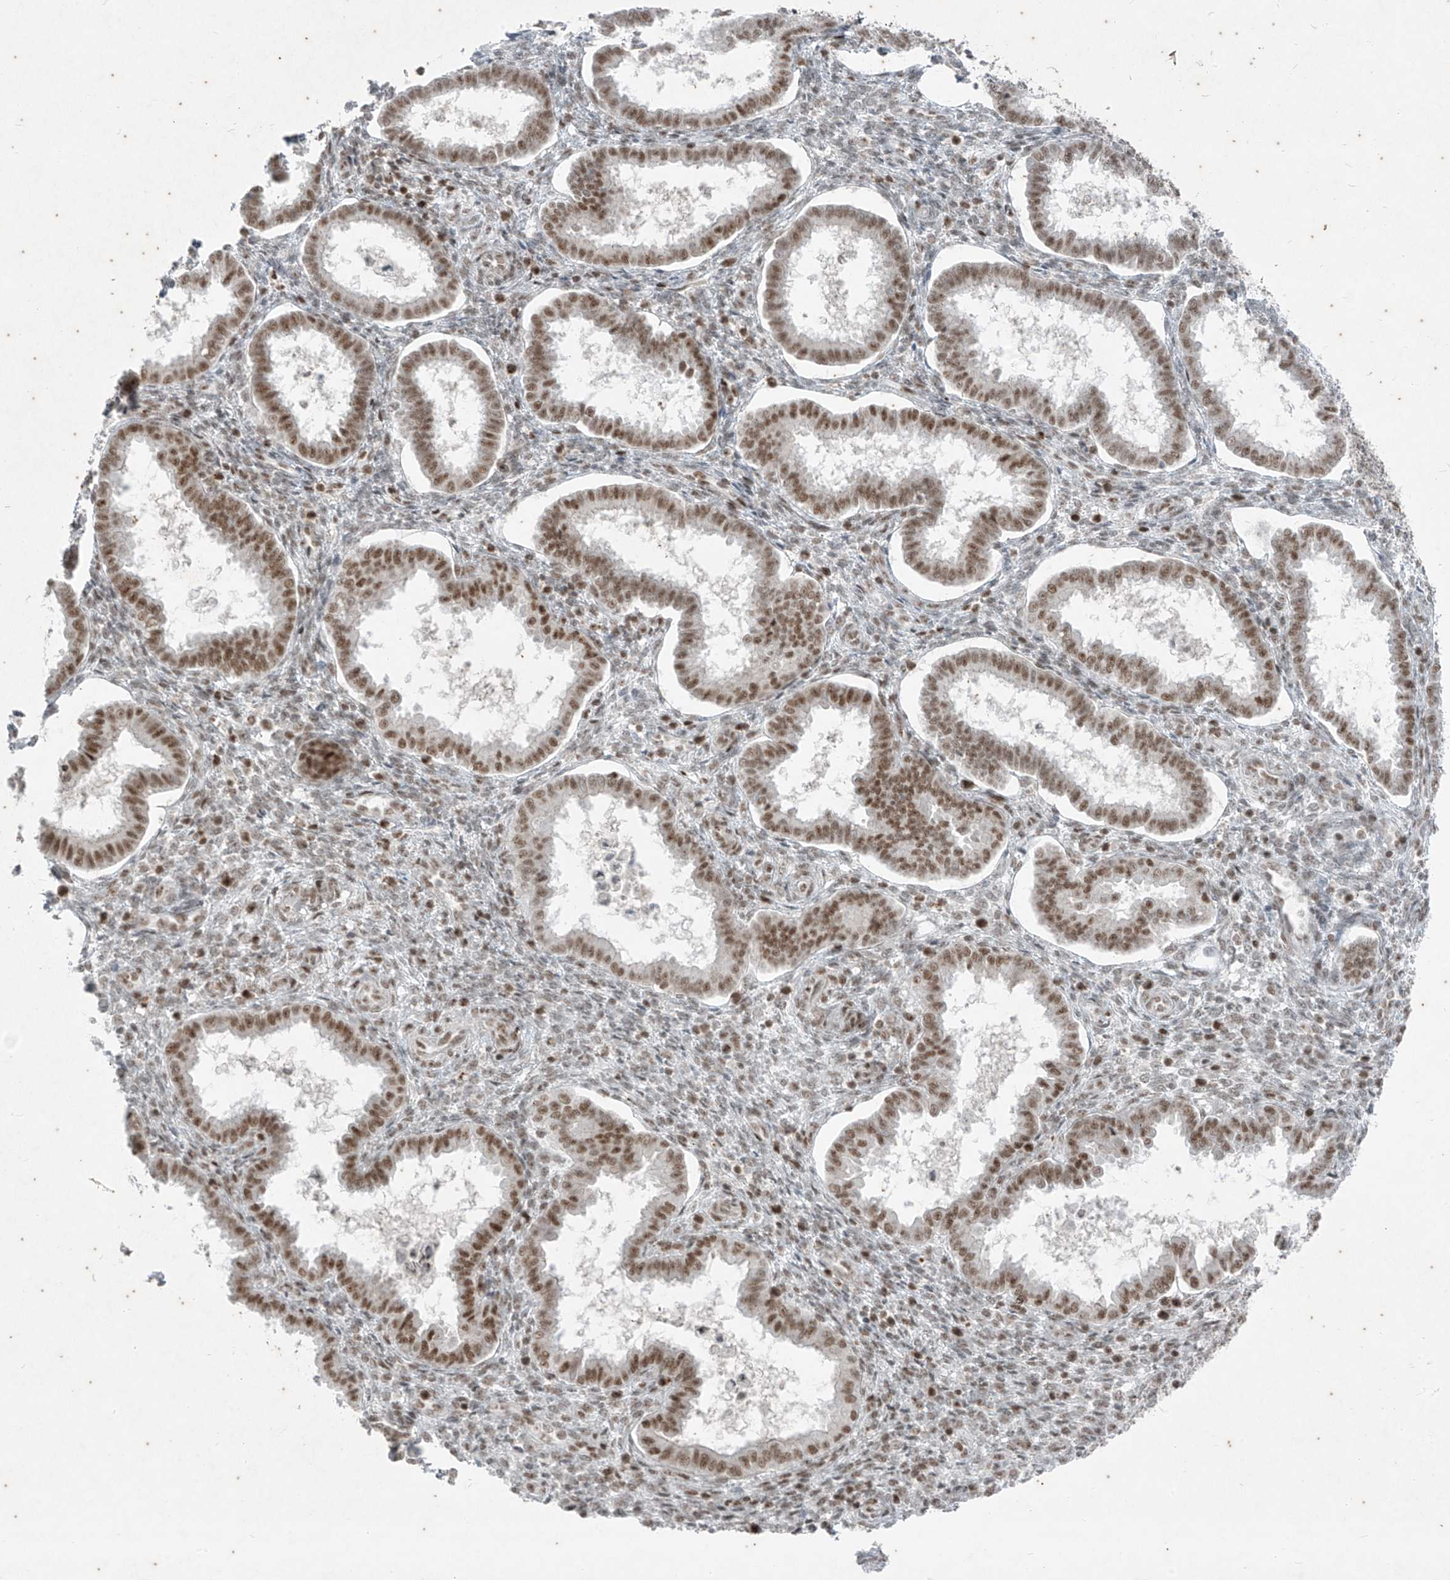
{"staining": {"intensity": "moderate", "quantity": "<25%", "location": "nuclear"}, "tissue": "endometrium", "cell_type": "Cells in endometrial stroma", "image_type": "normal", "snomed": [{"axis": "morphology", "description": "Normal tissue, NOS"}, {"axis": "topography", "description": "Endometrium"}], "caption": "A high-resolution histopathology image shows immunohistochemistry staining of unremarkable endometrium, which reveals moderate nuclear expression in approximately <25% of cells in endometrial stroma.", "gene": "ZNF354B", "patient": {"sex": "female", "age": 24}}